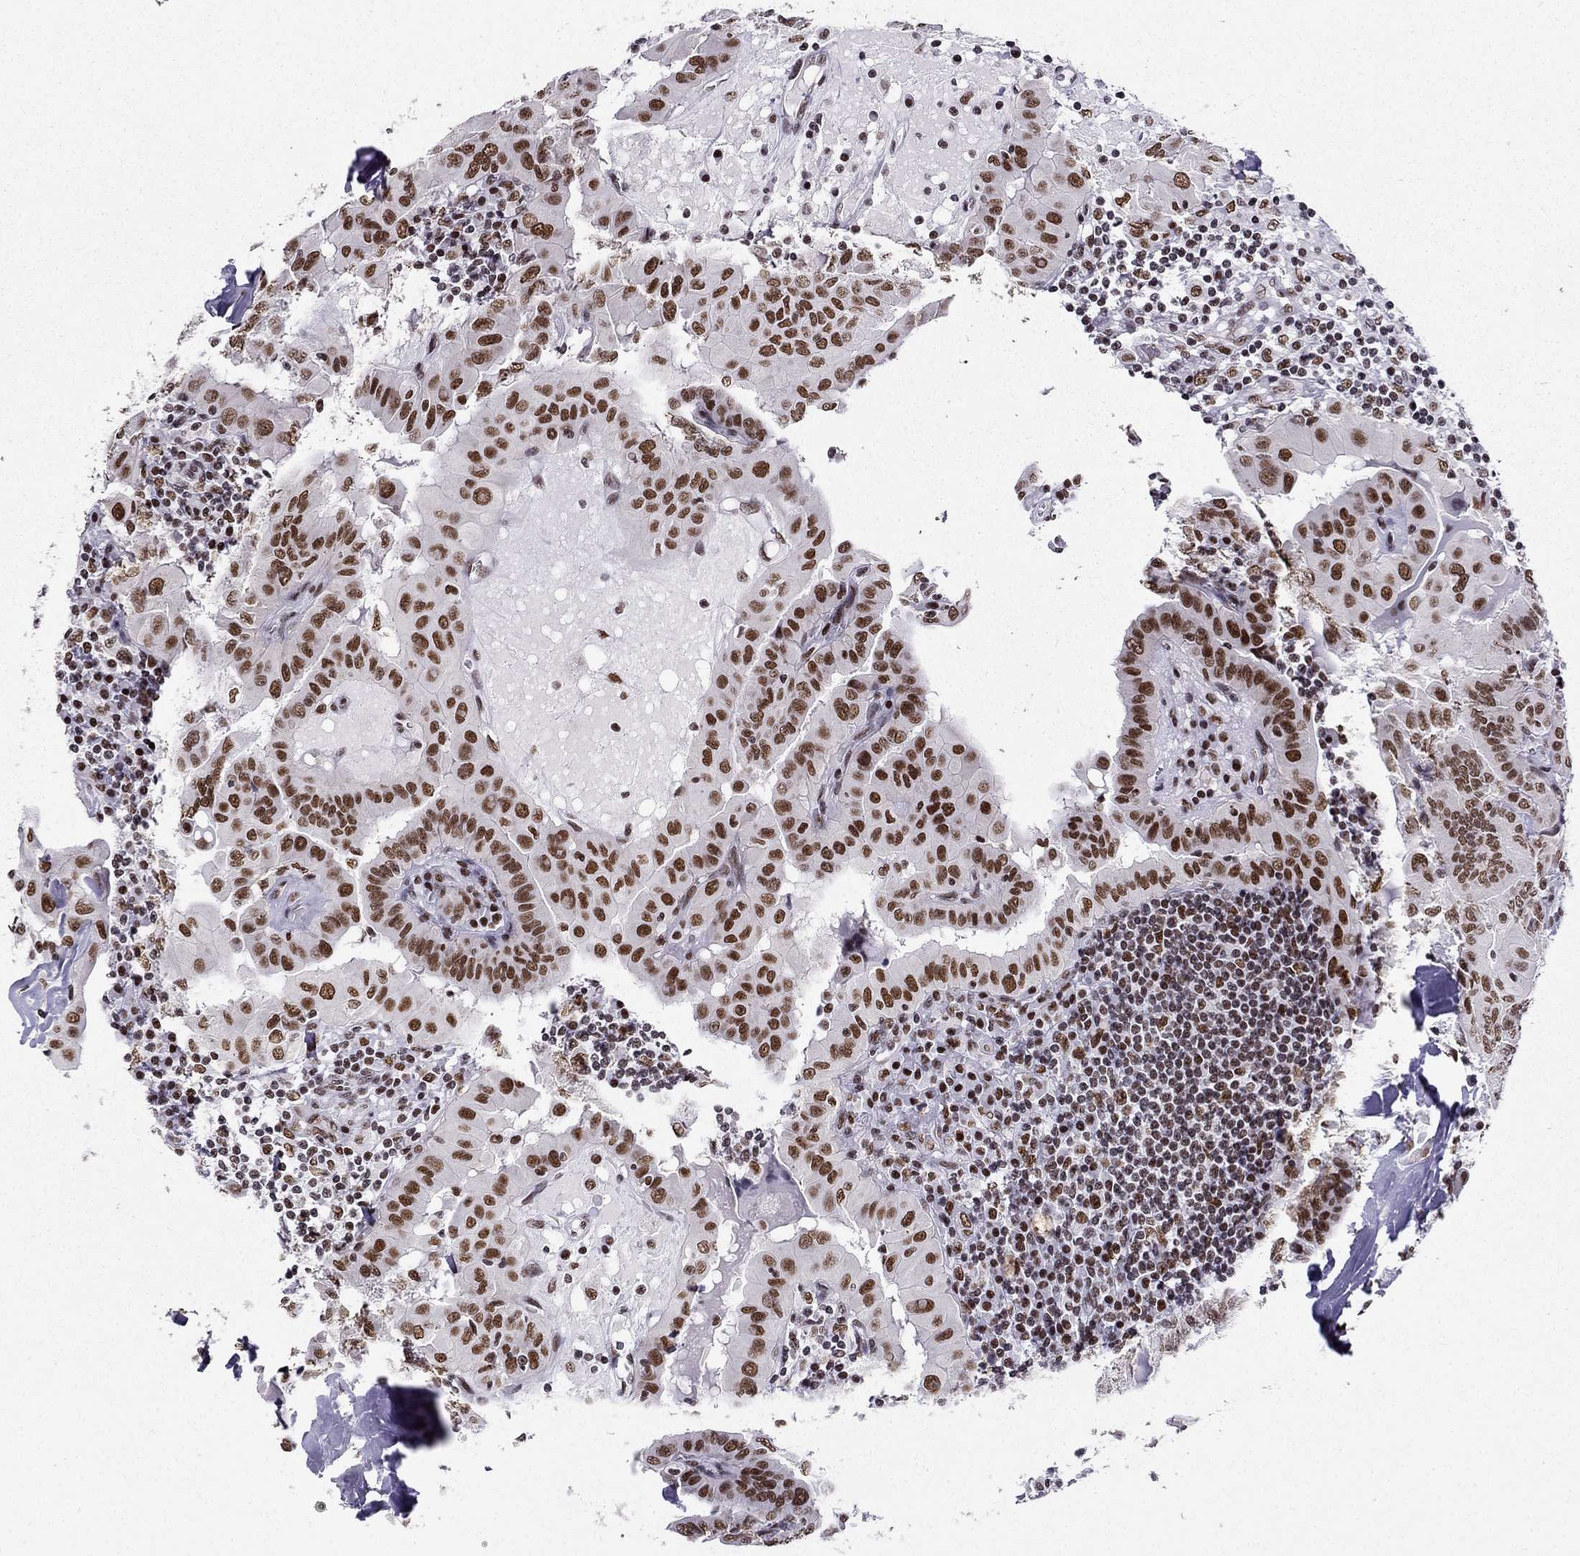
{"staining": {"intensity": "moderate", "quantity": ">75%", "location": "nuclear"}, "tissue": "thyroid cancer", "cell_type": "Tumor cells", "image_type": "cancer", "snomed": [{"axis": "morphology", "description": "Papillary adenocarcinoma, NOS"}, {"axis": "topography", "description": "Thyroid gland"}], "caption": "Immunohistochemistry of human papillary adenocarcinoma (thyroid) exhibits medium levels of moderate nuclear positivity in about >75% of tumor cells.", "gene": "ZNF420", "patient": {"sex": "female", "age": 37}}